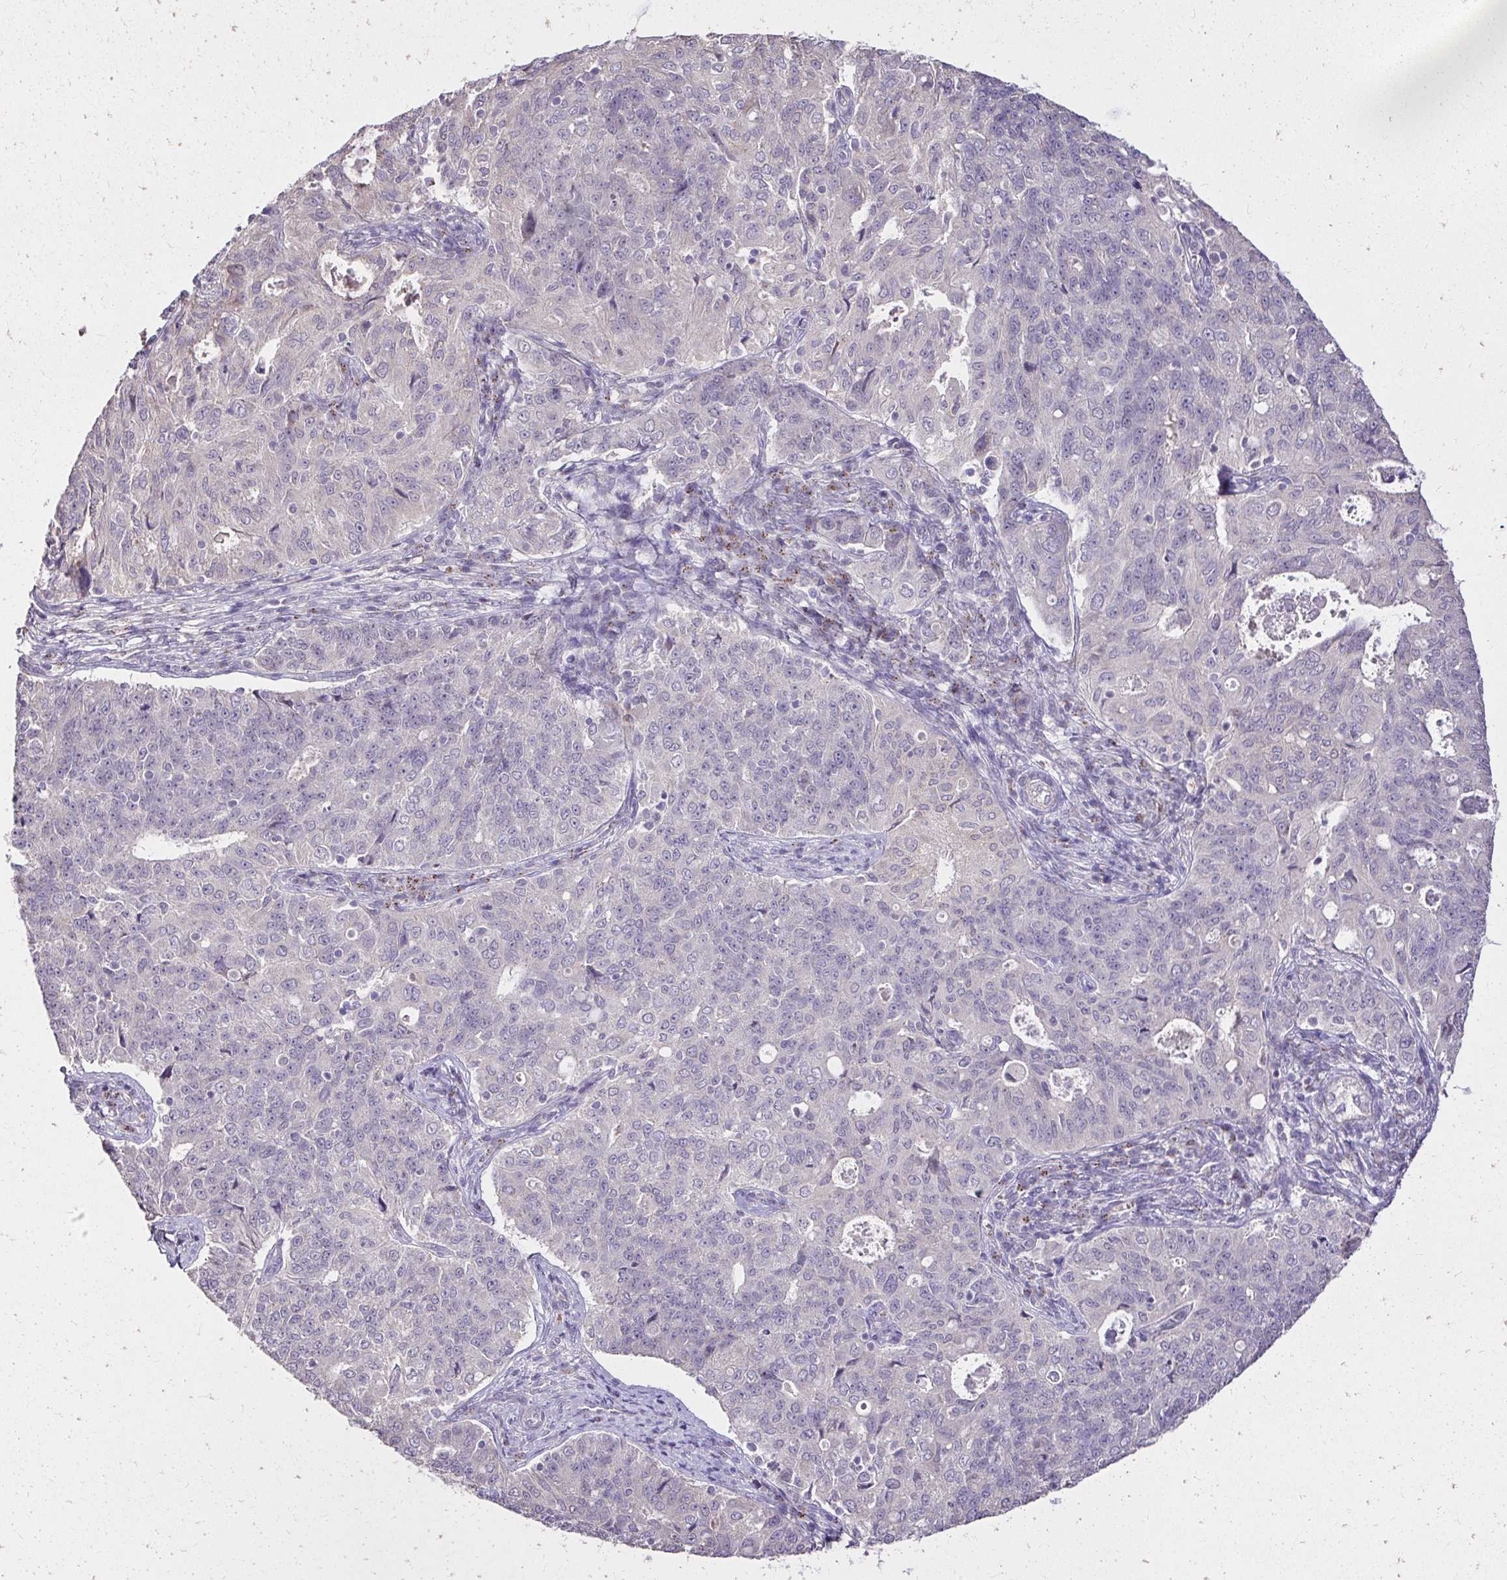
{"staining": {"intensity": "negative", "quantity": "none", "location": "none"}, "tissue": "endometrial cancer", "cell_type": "Tumor cells", "image_type": "cancer", "snomed": [{"axis": "morphology", "description": "Adenocarcinoma, NOS"}, {"axis": "topography", "description": "Endometrium"}], "caption": "High power microscopy micrograph of an IHC image of endometrial cancer (adenocarcinoma), revealing no significant expression in tumor cells. (DAB immunohistochemistry (IHC), high magnification).", "gene": "KIAA1210", "patient": {"sex": "female", "age": 43}}